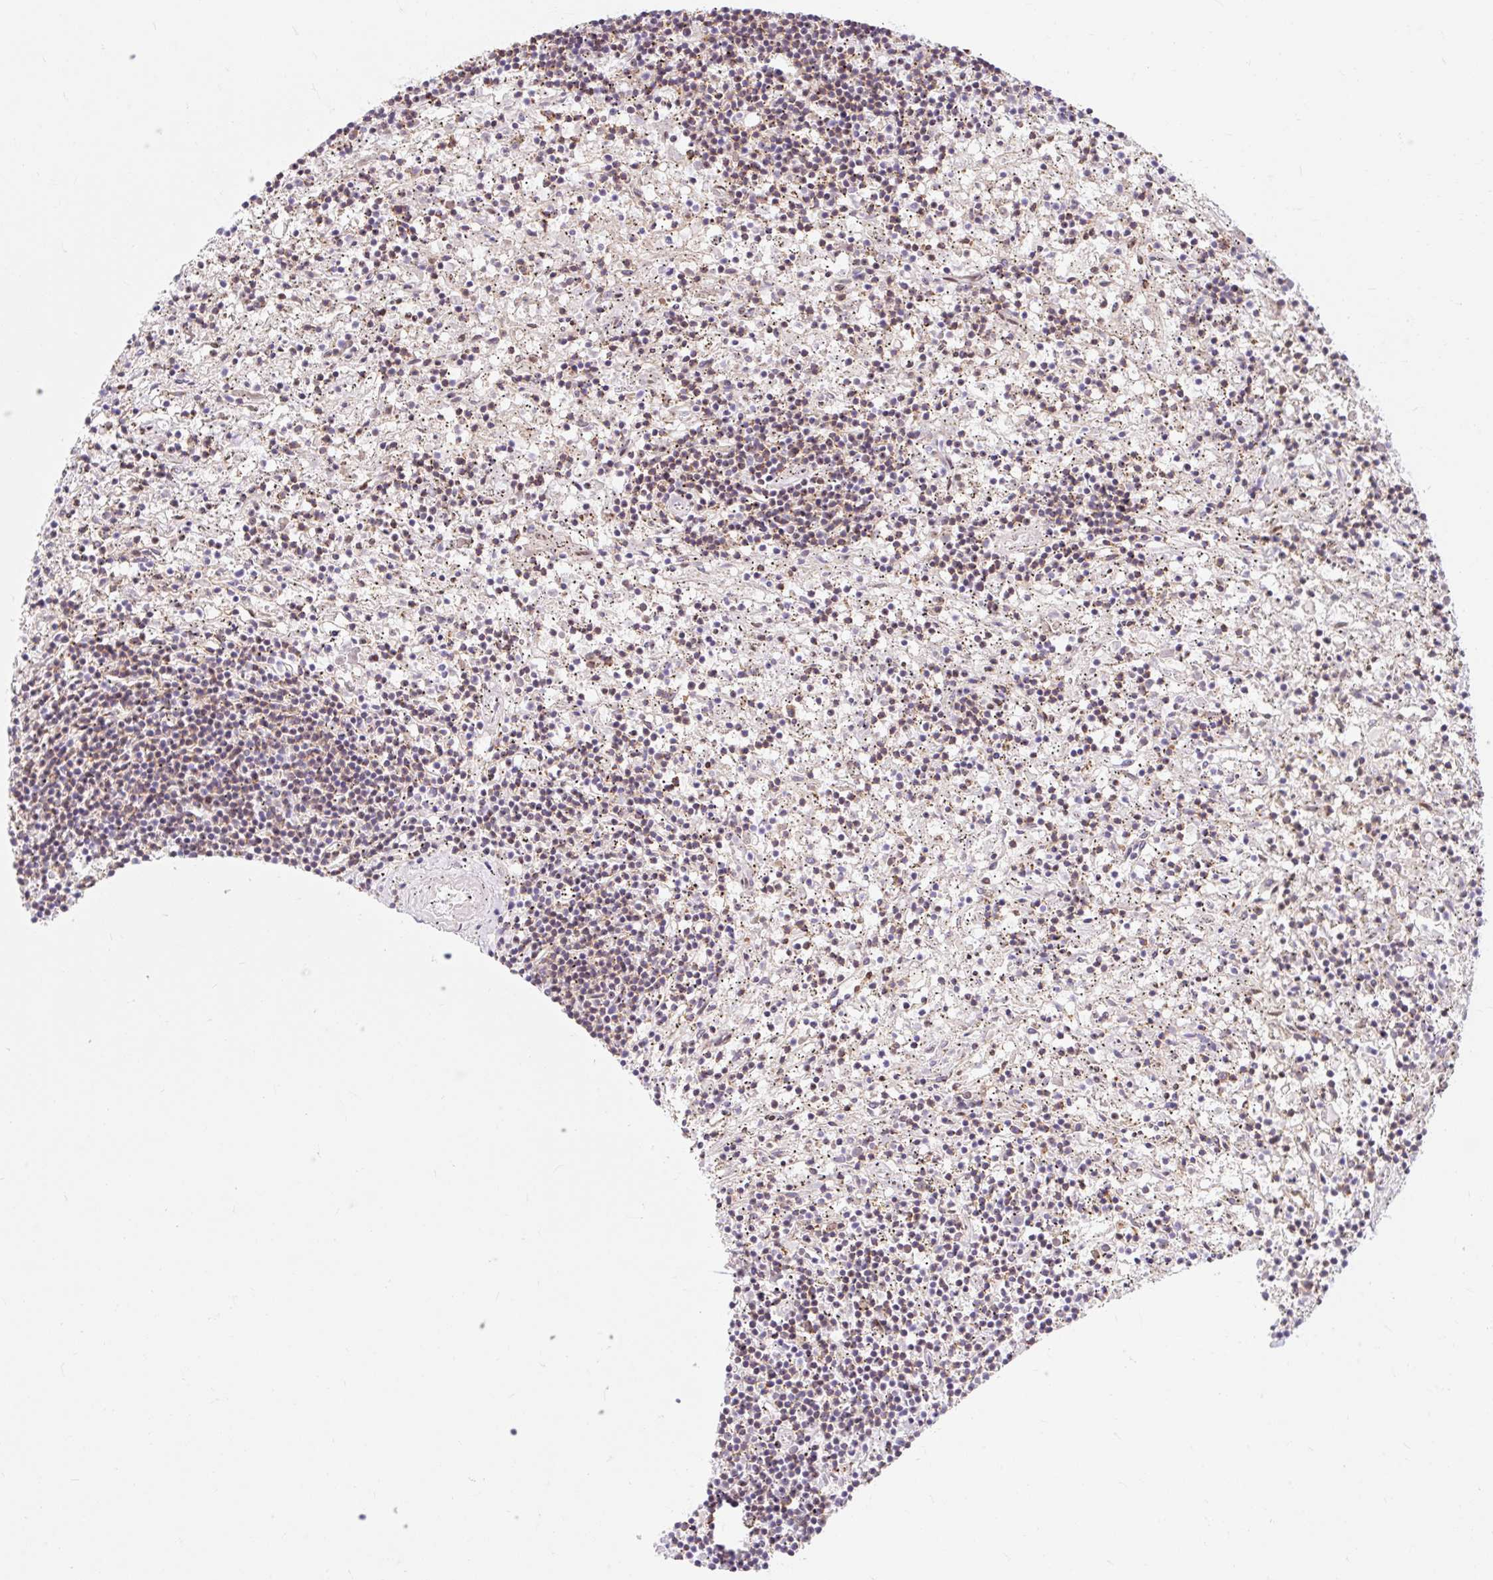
{"staining": {"intensity": "moderate", "quantity": "25%-75%", "location": "cytoplasmic/membranous,nuclear"}, "tissue": "lymphoma", "cell_type": "Tumor cells", "image_type": "cancer", "snomed": [{"axis": "morphology", "description": "Malignant lymphoma, non-Hodgkin's type, Low grade"}, {"axis": "topography", "description": "Spleen"}], "caption": "An IHC image of neoplastic tissue is shown. Protein staining in brown highlights moderate cytoplasmic/membranous and nuclear positivity in lymphoma within tumor cells.", "gene": "BICRA", "patient": {"sex": "male", "age": 76}}